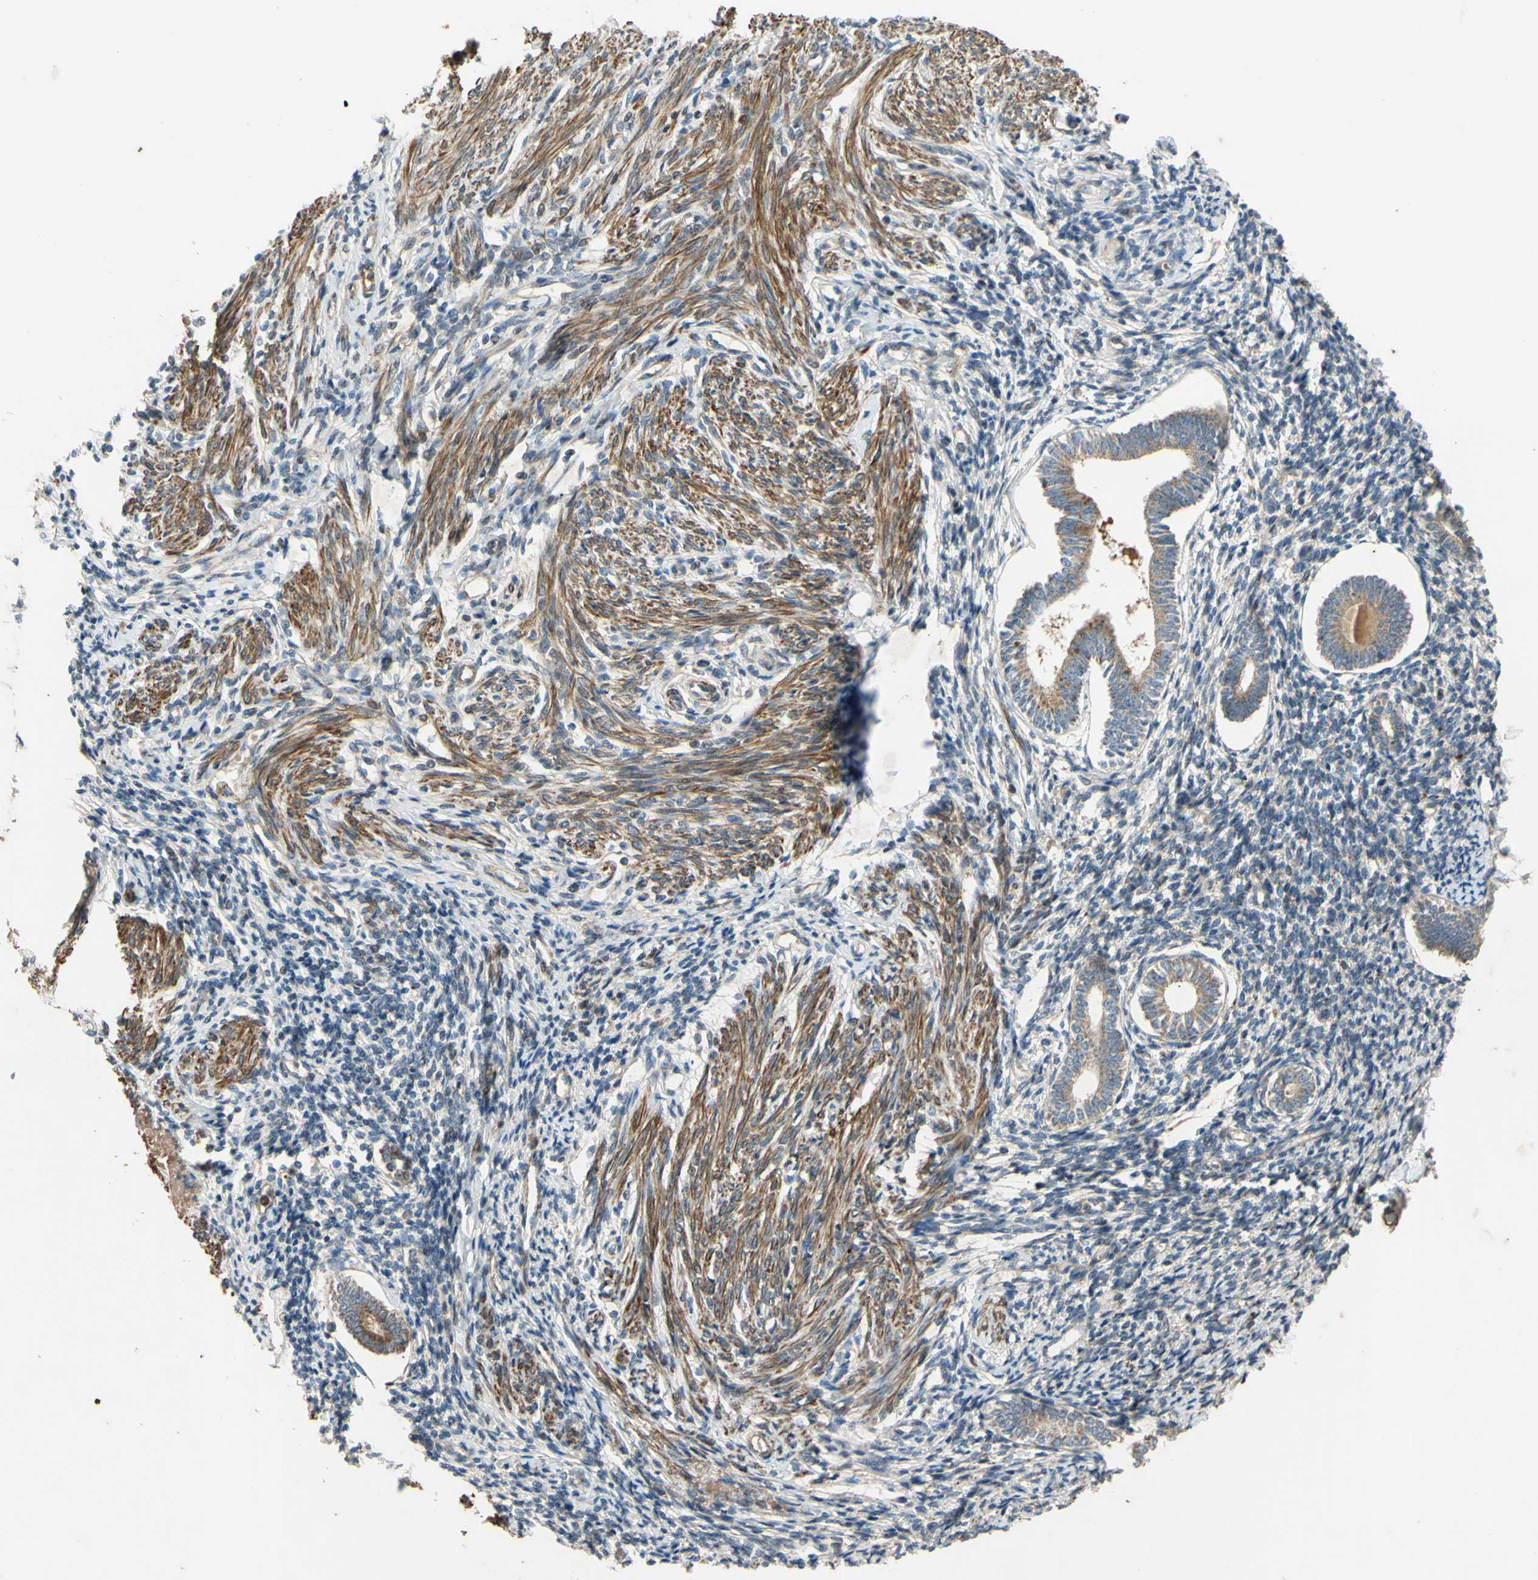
{"staining": {"intensity": "moderate", "quantity": "25%-75%", "location": "cytoplasmic/membranous"}, "tissue": "endometrium", "cell_type": "Cells in endometrial stroma", "image_type": "normal", "snomed": [{"axis": "morphology", "description": "Normal tissue, NOS"}, {"axis": "topography", "description": "Endometrium"}], "caption": "Immunohistochemical staining of normal endometrium displays 25%-75% levels of moderate cytoplasmic/membranous protein positivity in about 25%-75% of cells in endometrial stroma. (Stains: DAB in brown, nuclei in blue, Microscopy: brightfield microscopy at high magnification).", "gene": "PARD6A", "patient": {"sex": "female", "age": 71}}